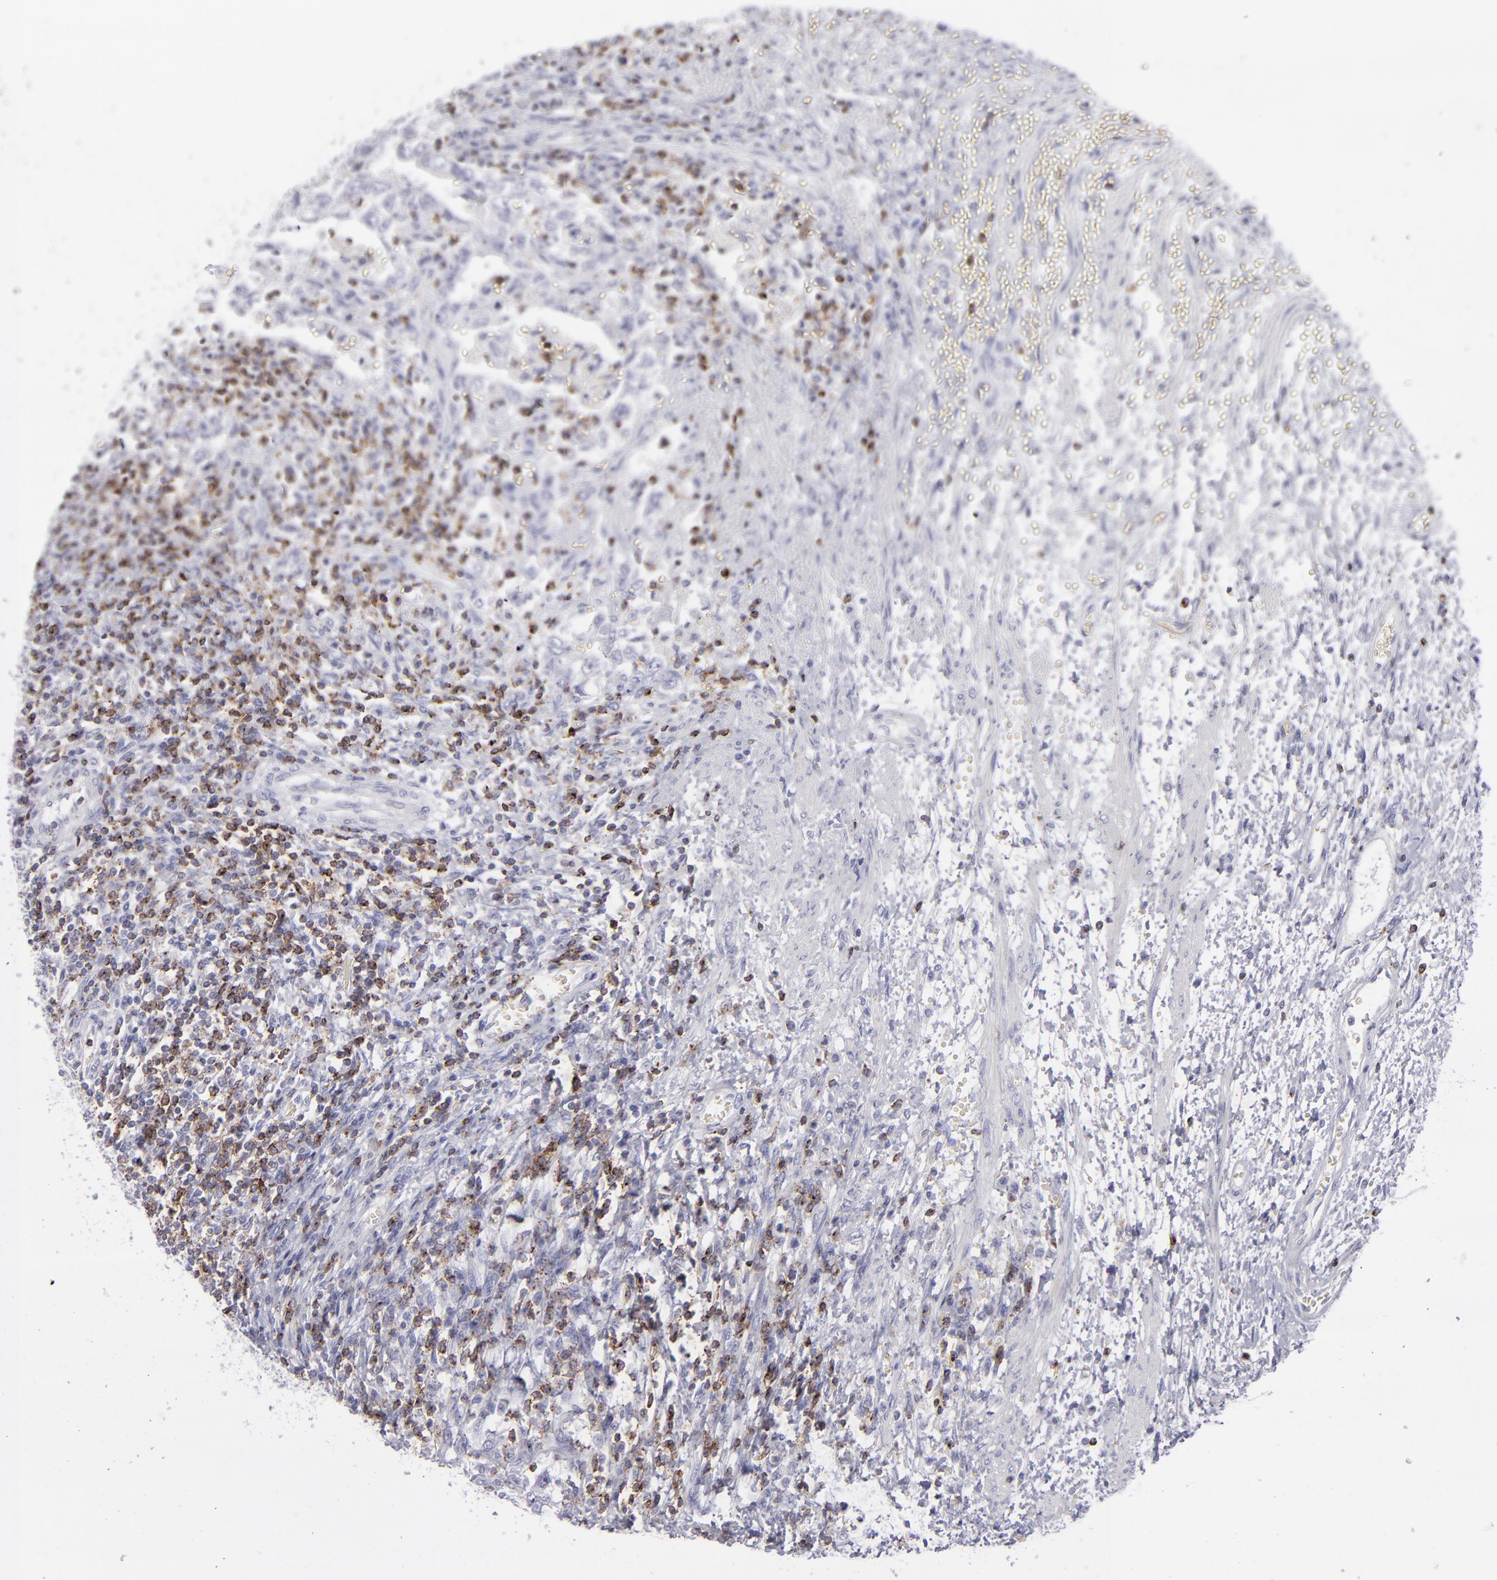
{"staining": {"intensity": "negative", "quantity": "none", "location": "none"}, "tissue": "testis cancer", "cell_type": "Tumor cells", "image_type": "cancer", "snomed": [{"axis": "morphology", "description": "Carcinoma, Embryonal, NOS"}, {"axis": "topography", "description": "Testis"}], "caption": "Tumor cells show no significant positivity in testis cancer.", "gene": "CD2", "patient": {"sex": "male", "age": 26}}